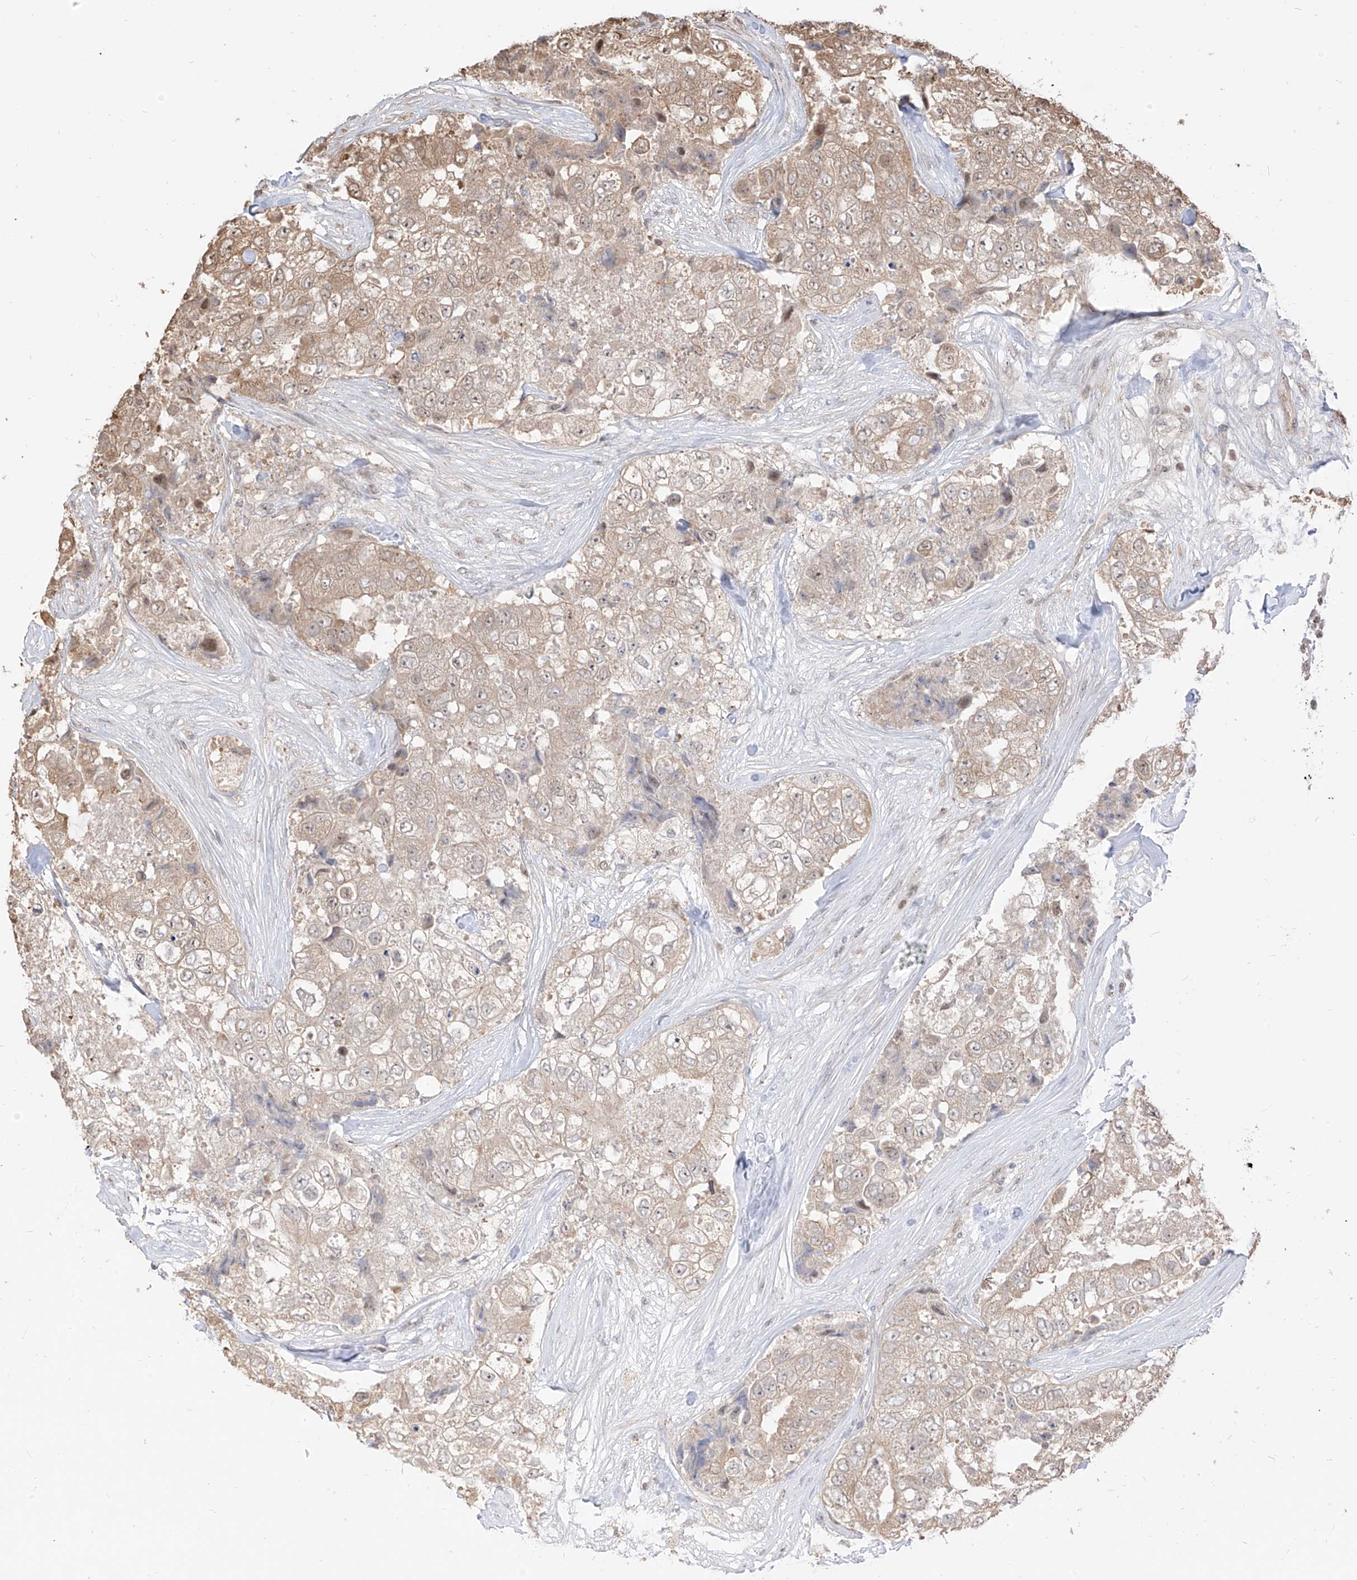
{"staining": {"intensity": "moderate", "quantity": "<25%", "location": "cytoplasmic/membranous"}, "tissue": "breast cancer", "cell_type": "Tumor cells", "image_type": "cancer", "snomed": [{"axis": "morphology", "description": "Duct carcinoma"}, {"axis": "topography", "description": "Breast"}], "caption": "Immunohistochemistry (IHC) micrograph of neoplastic tissue: human infiltrating ductal carcinoma (breast) stained using immunohistochemistry demonstrates low levels of moderate protein expression localized specifically in the cytoplasmic/membranous of tumor cells, appearing as a cytoplasmic/membranous brown color.", "gene": "VMP1", "patient": {"sex": "female", "age": 62}}